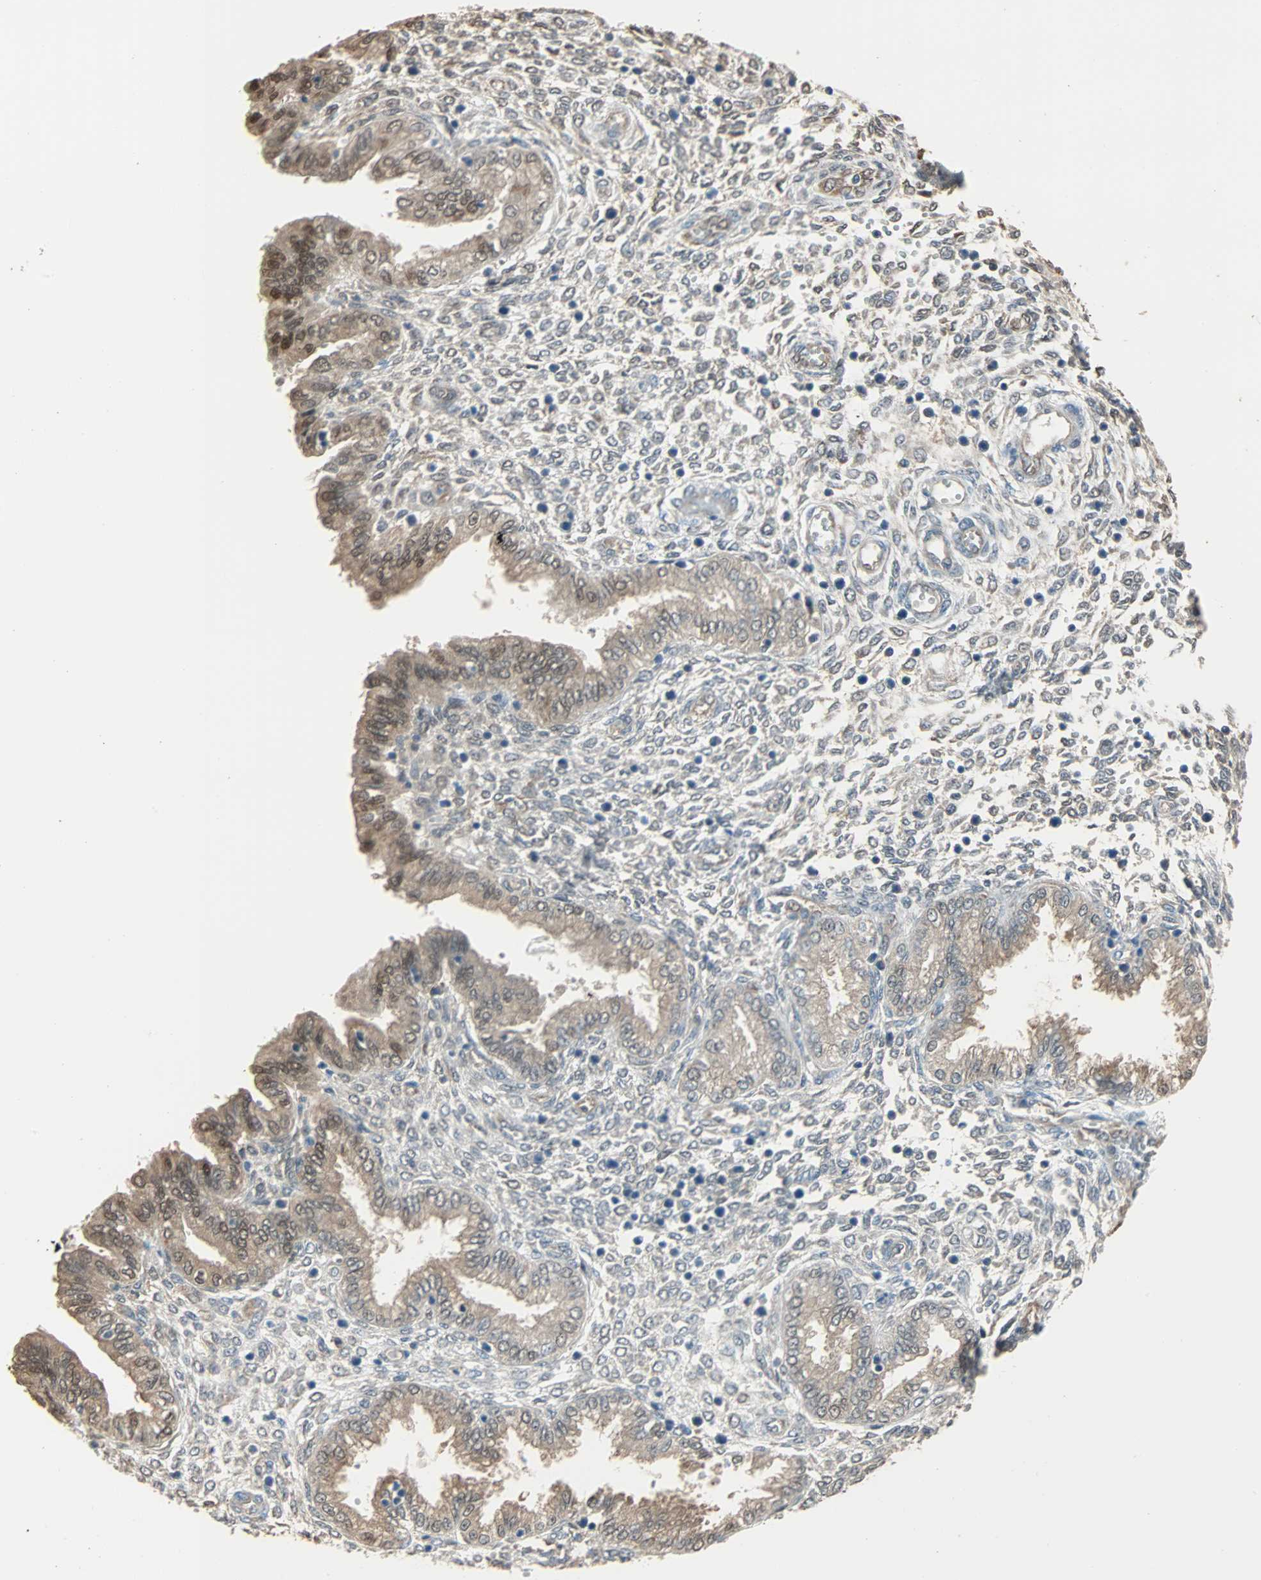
{"staining": {"intensity": "negative", "quantity": "none", "location": "none"}, "tissue": "endometrium", "cell_type": "Cells in endometrial stroma", "image_type": "normal", "snomed": [{"axis": "morphology", "description": "Normal tissue, NOS"}, {"axis": "topography", "description": "Endometrium"}], "caption": "Immunohistochemical staining of normal human endometrium displays no significant expression in cells in endometrial stroma.", "gene": "PRDX1", "patient": {"sex": "female", "age": 33}}